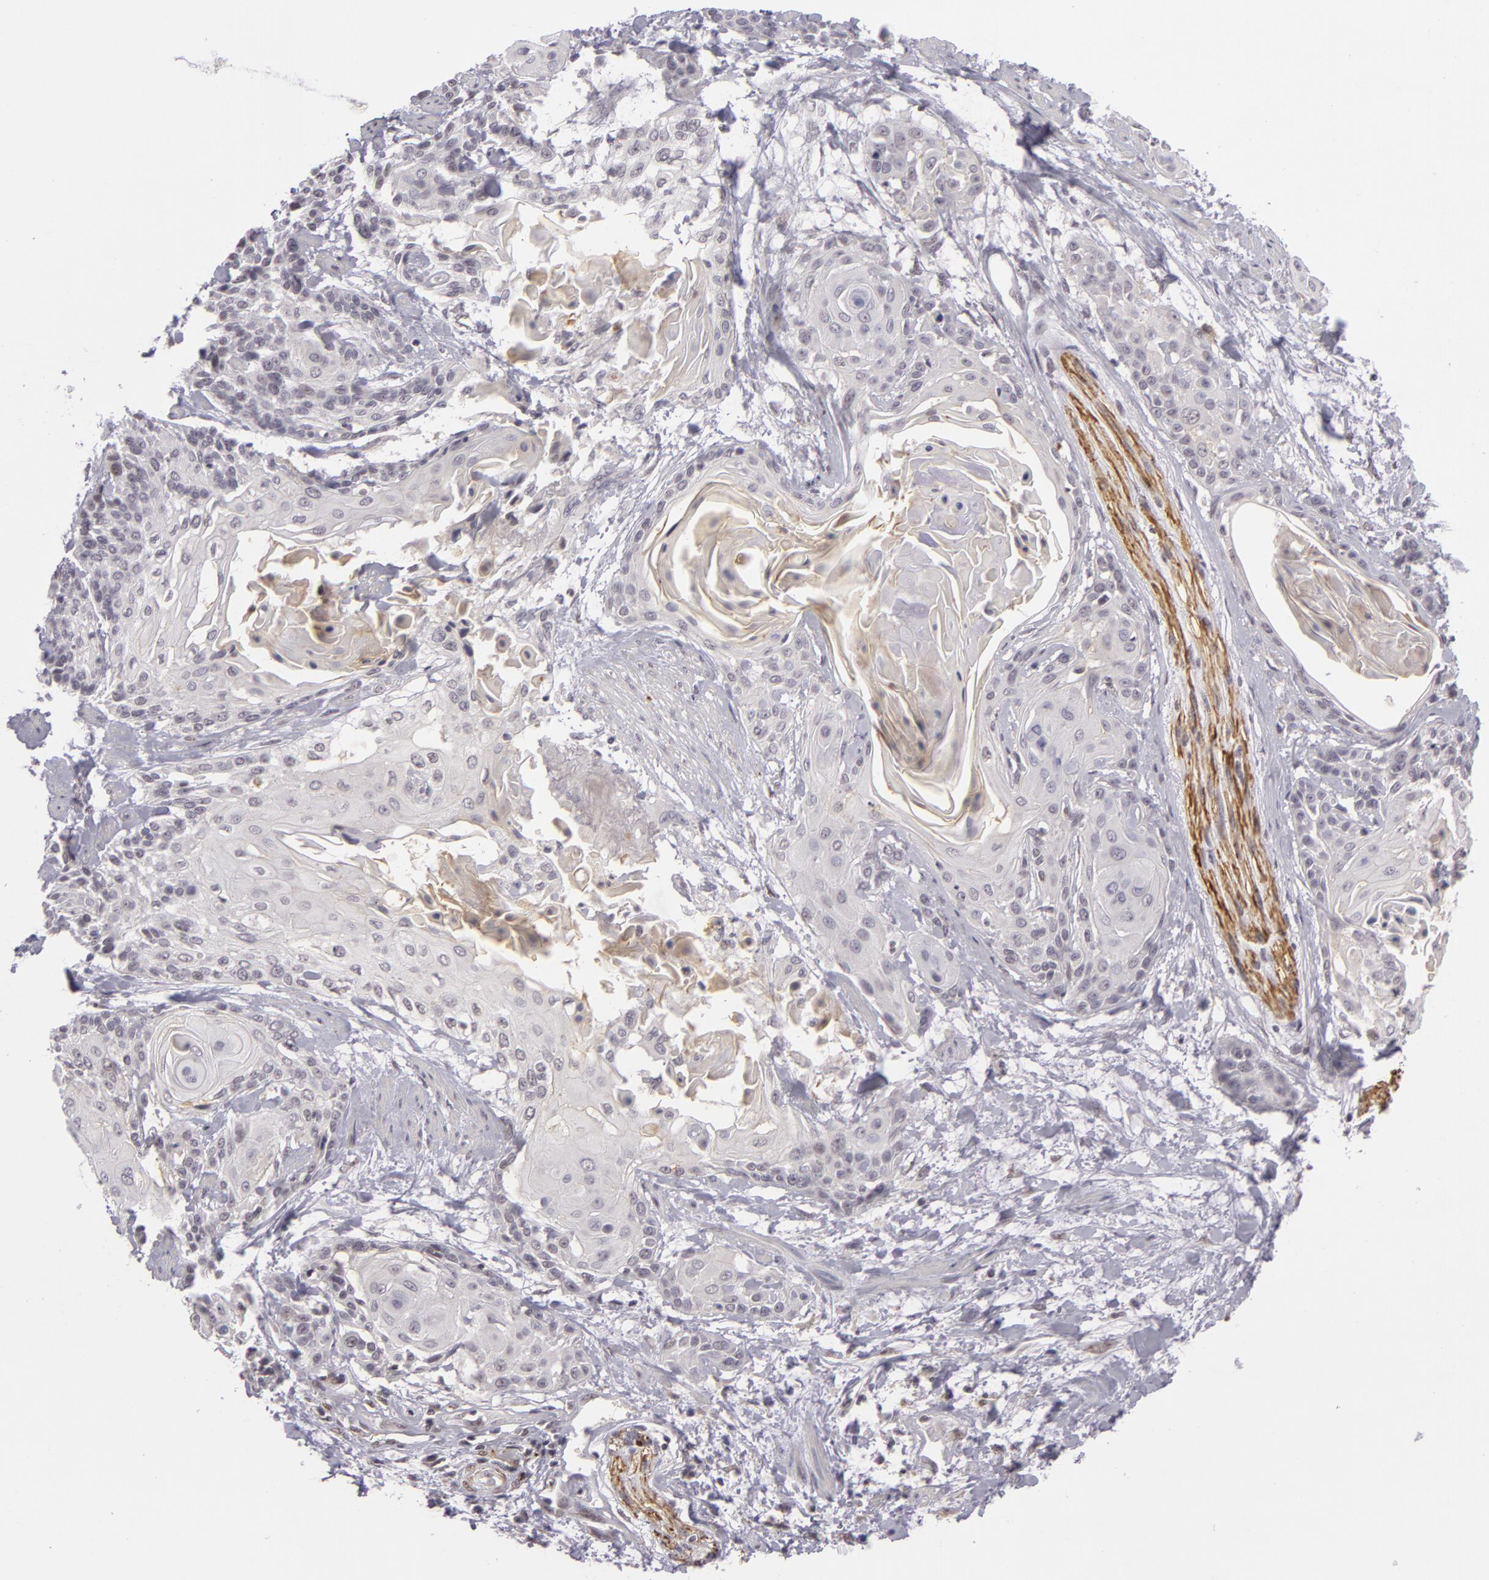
{"staining": {"intensity": "negative", "quantity": "none", "location": "none"}, "tissue": "cervical cancer", "cell_type": "Tumor cells", "image_type": "cancer", "snomed": [{"axis": "morphology", "description": "Squamous cell carcinoma, NOS"}, {"axis": "topography", "description": "Cervix"}], "caption": "An immunohistochemistry image of cervical squamous cell carcinoma is shown. There is no staining in tumor cells of cervical squamous cell carcinoma.", "gene": "RRP7A", "patient": {"sex": "female", "age": 57}}